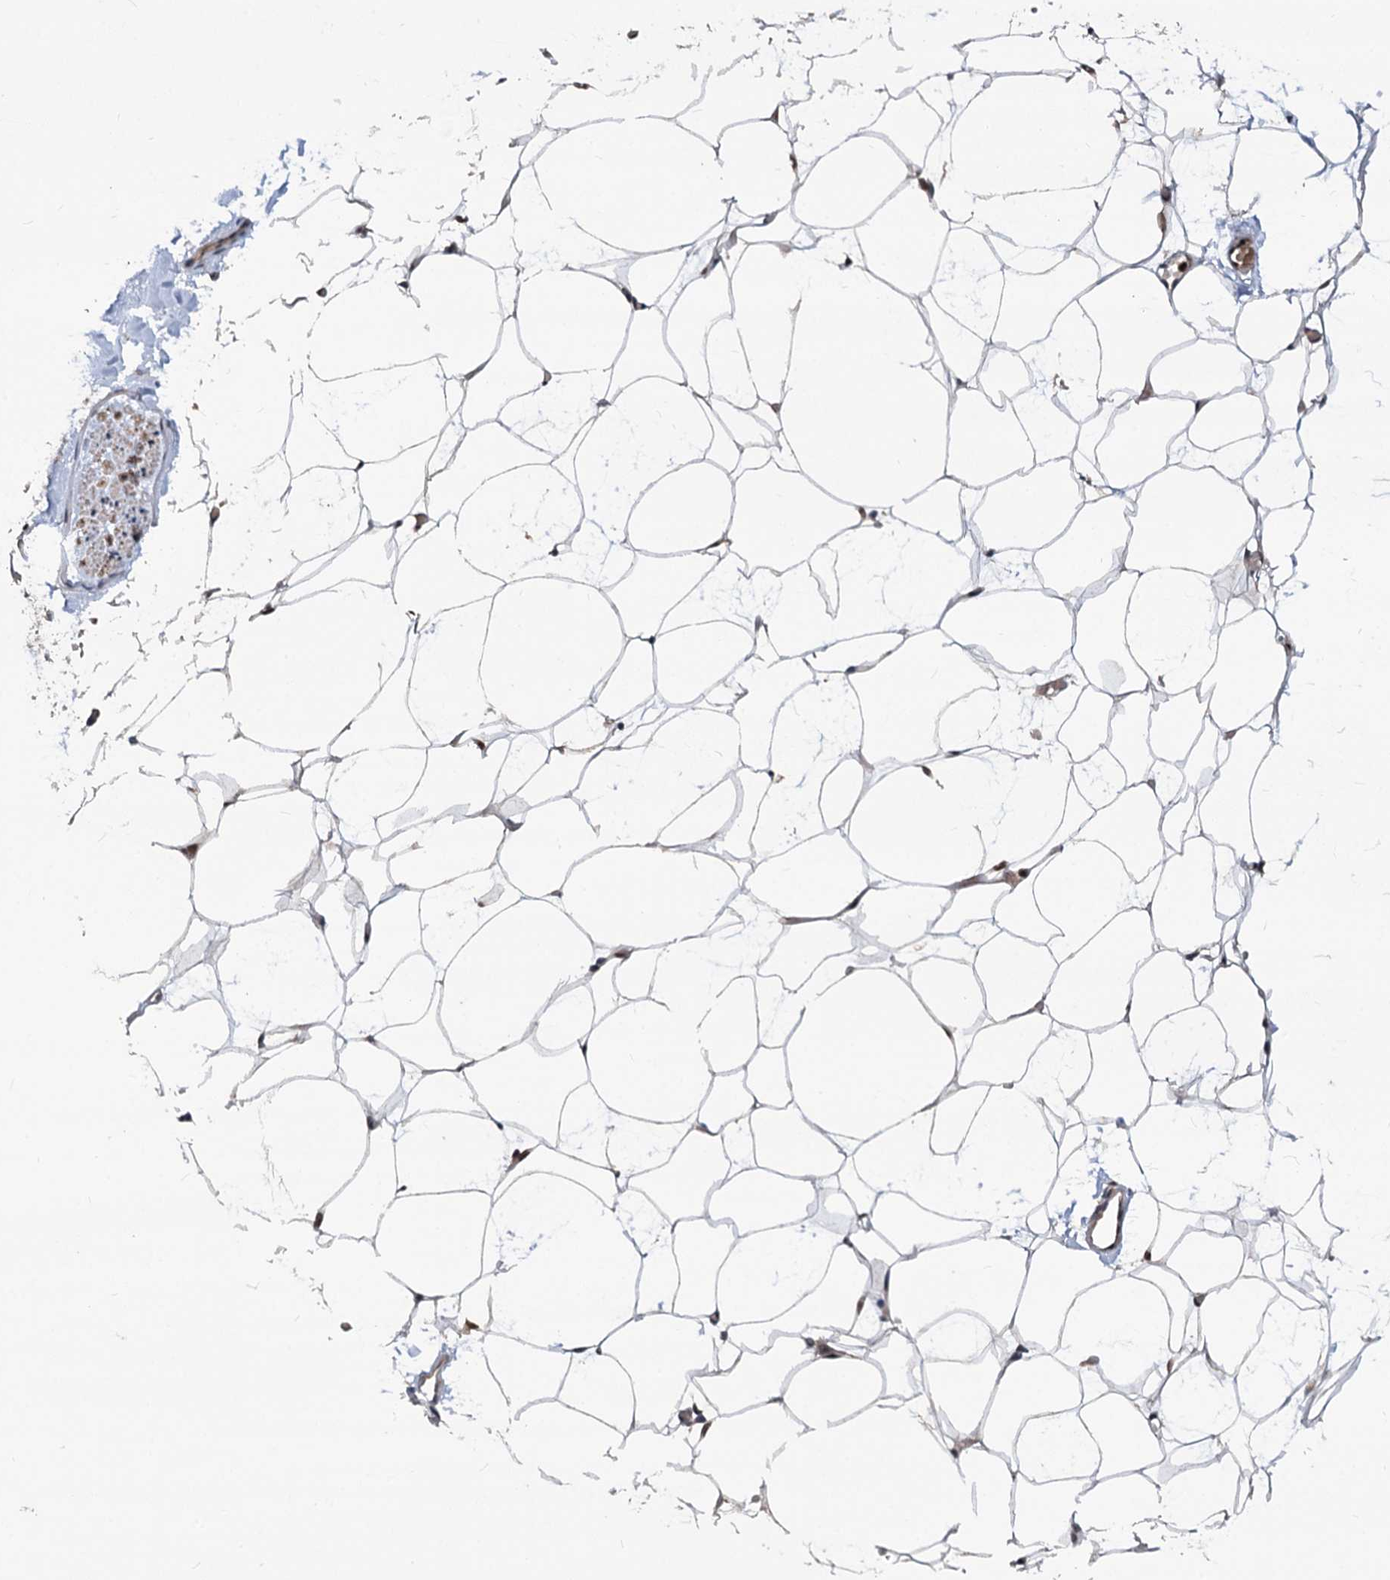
{"staining": {"intensity": "moderate", "quantity": ">75%", "location": "nuclear"}, "tissue": "adipose tissue", "cell_type": "Adipocytes", "image_type": "normal", "snomed": [{"axis": "morphology", "description": "Normal tissue, NOS"}, {"axis": "topography", "description": "Breast"}], "caption": "This micrograph demonstrates immunohistochemistry staining of unremarkable human adipose tissue, with medium moderate nuclear positivity in about >75% of adipocytes.", "gene": "PHF8", "patient": {"sex": "female", "age": 23}}